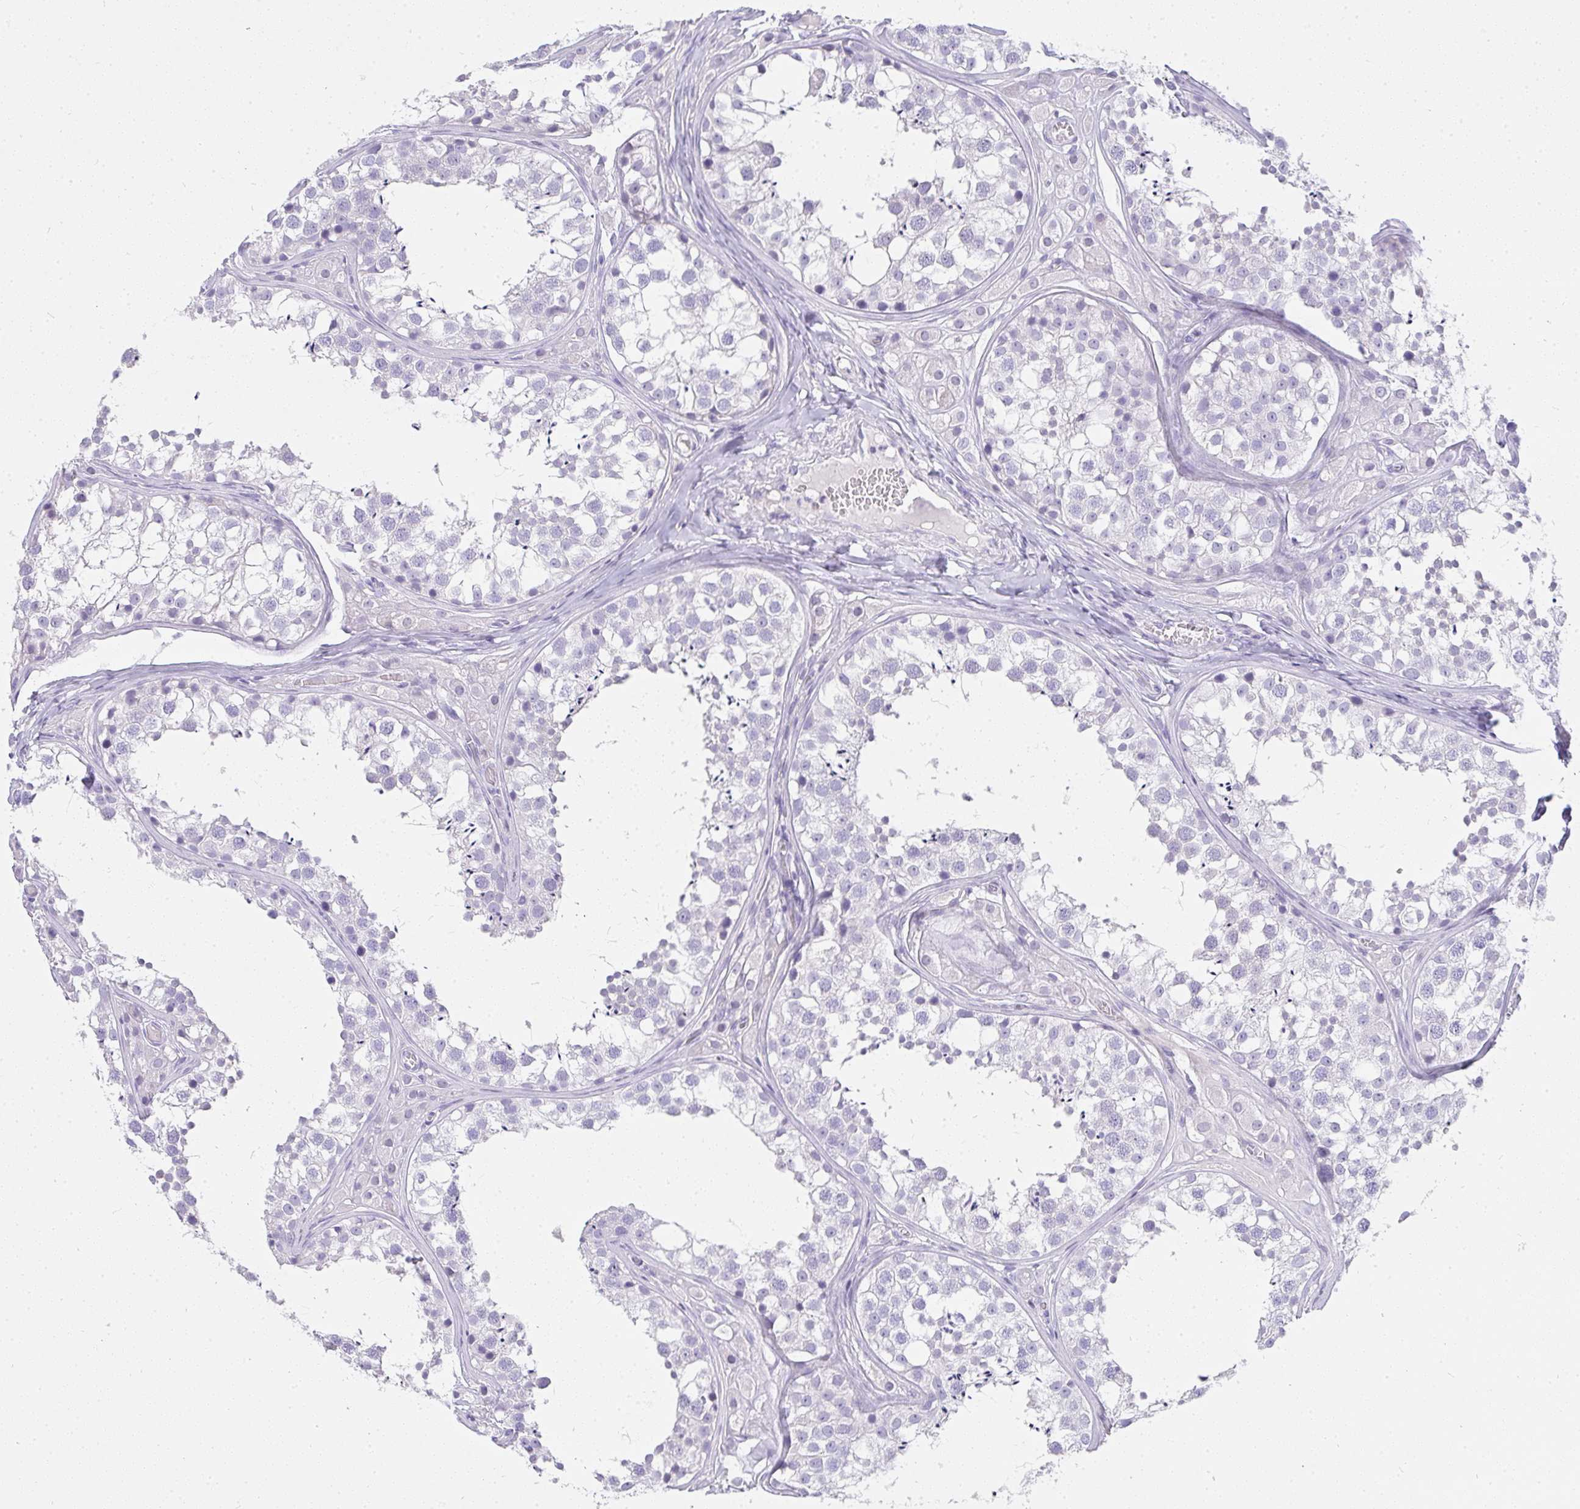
{"staining": {"intensity": "negative", "quantity": "none", "location": "none"}, "tissue": "testis", "cell_type": "Cells in seminiferous ducts", "image_type": "normal", "snomed": [{"axis": "morphology", "description": "Normal tissue, NOS"}, {"axis": "topography", "description": "Testis"}], "caption": "Immunohistochemistry image of unremarkable human testis stained for a protein (brown), which demonstrates no expression in cells in seminiferous ducts.", "gene": "OR5J2", "patient": {"sex": "male", "age": 13}}